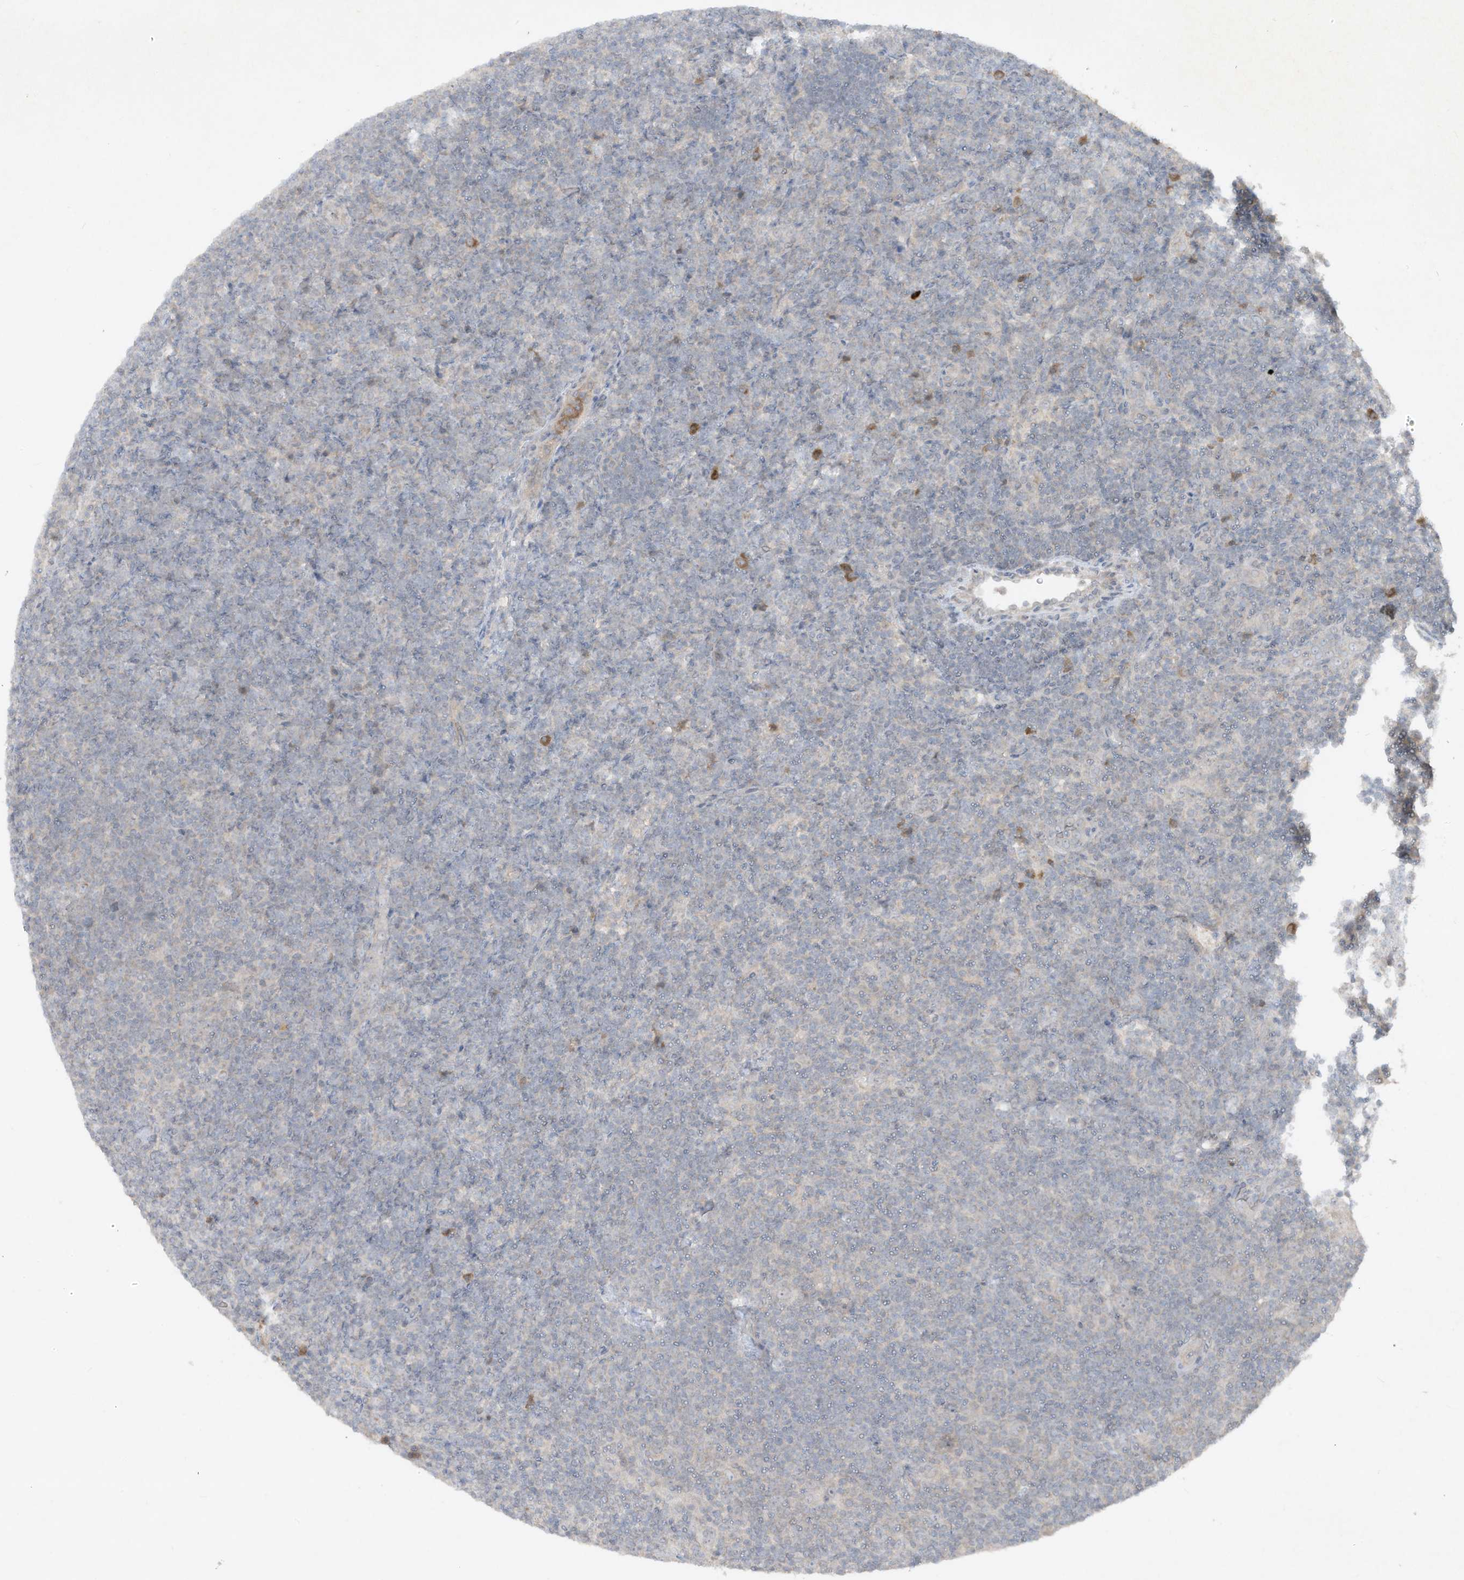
{"staining": {"intensity": "negative", "quantity": "none", "location": "none"}, "tissue": "lymphoma", "cell_type": "Tumor cells", "image_type": "cancer", "snomed": [{"axis": "morphology", "description": "Hodgkin's disease, NOS"}, {"axis": "topography", "description": "Lymph node"}], "caption": "Photomicrograph shows no protein positivity in tumor cells of lymphoma tissue.", "gene": "FETUB", "patient": {"sex": "female", "age": 57}}